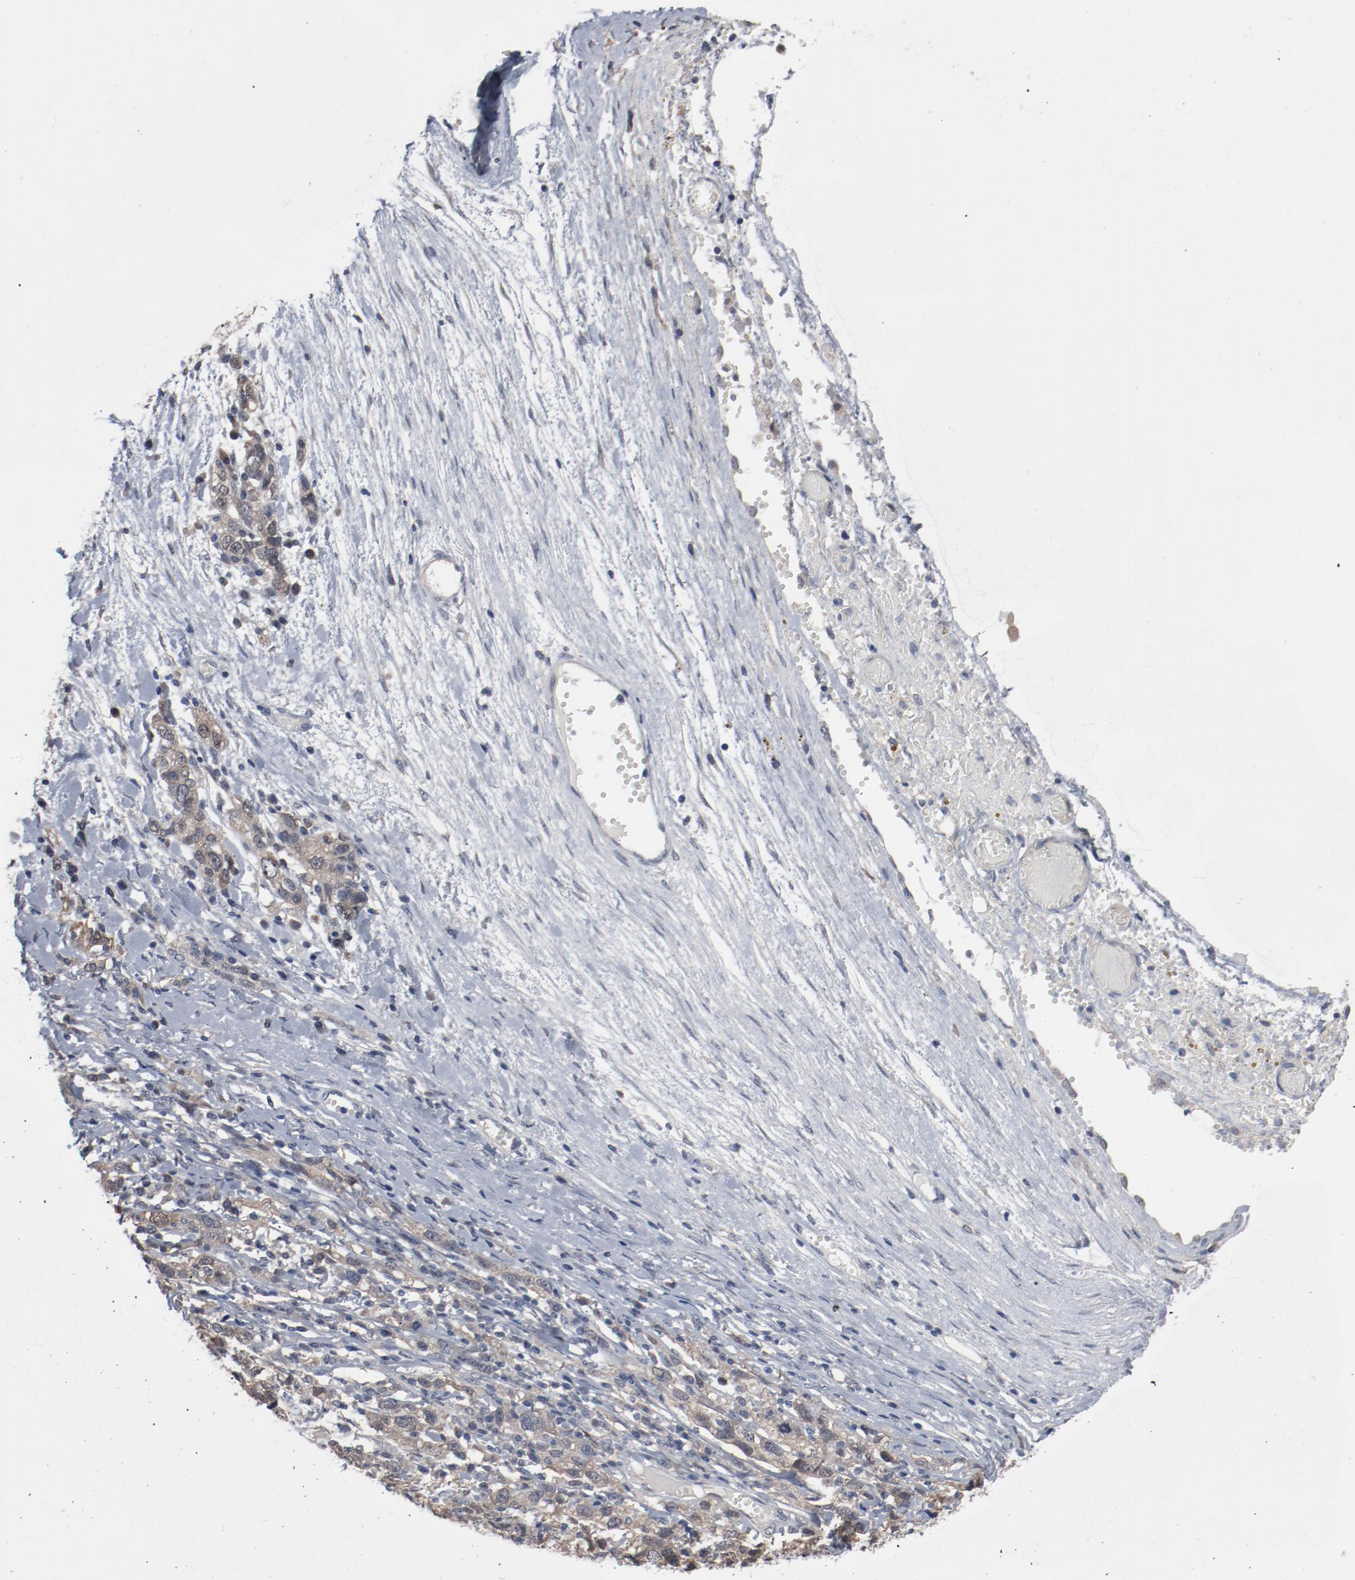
{"staining": {"intensity": "weak", "quantity": ">75%", "location": "cytoplasmic/membranous"}, "tissue": "ovarian cancer", "cell_type": "Tumor cells", "image_type": "cancer", "snomed": [{"axis": "morphology", "description": "Cystadenocarcinoma, serous, NOS"}, {"axis": "topography", "description": "Ovary"}], "caption": "Immunohistochemistry of human ovarian cancer (serous cystadenocarcinoma) reveals low levels of weak cytoplasmic/membranous staining in approximately >75% of tumor cells.", "gene": "DNAL4", "patient": {"sex": "female", "age": 71}}